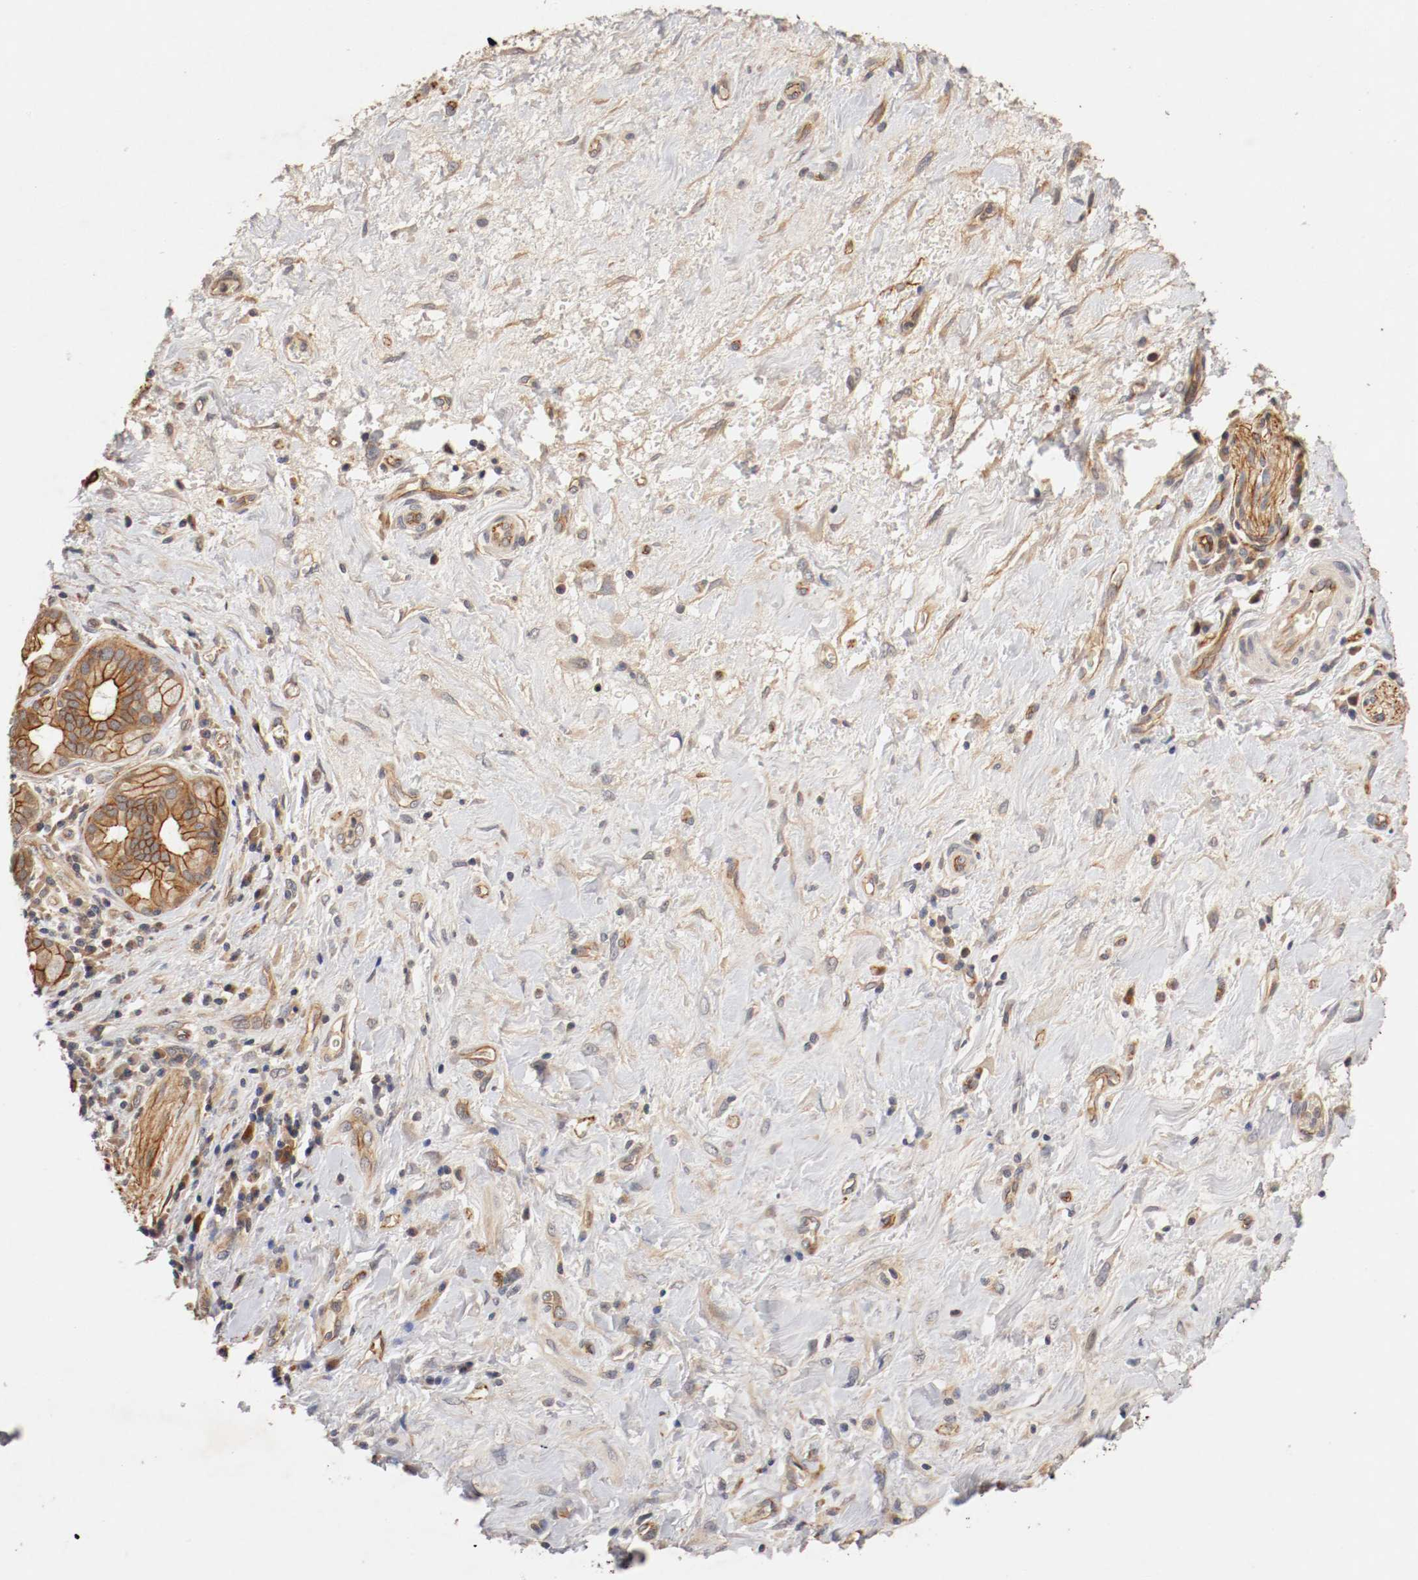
{"staining": {"intensity": "strong", "quantity": ">75%", "location": "cytoplasmic/membranous"}, "tissue": "pancreatic cancer", "cell_type": "Tumor cells", "image_type": "cancer", "snomed": [{"axis": "morphology", "description": "Adenocarcinoma, NOS"}, {"axis": "topography", "description": "Pancreas"}], "caption": "An image of human pancreatic cancer stained for a protein shows strong cytoplasmic/membranous brown staining in tumor cells.", "gene": "TYK2", "patient": {"sex": "female", "age": 73}}